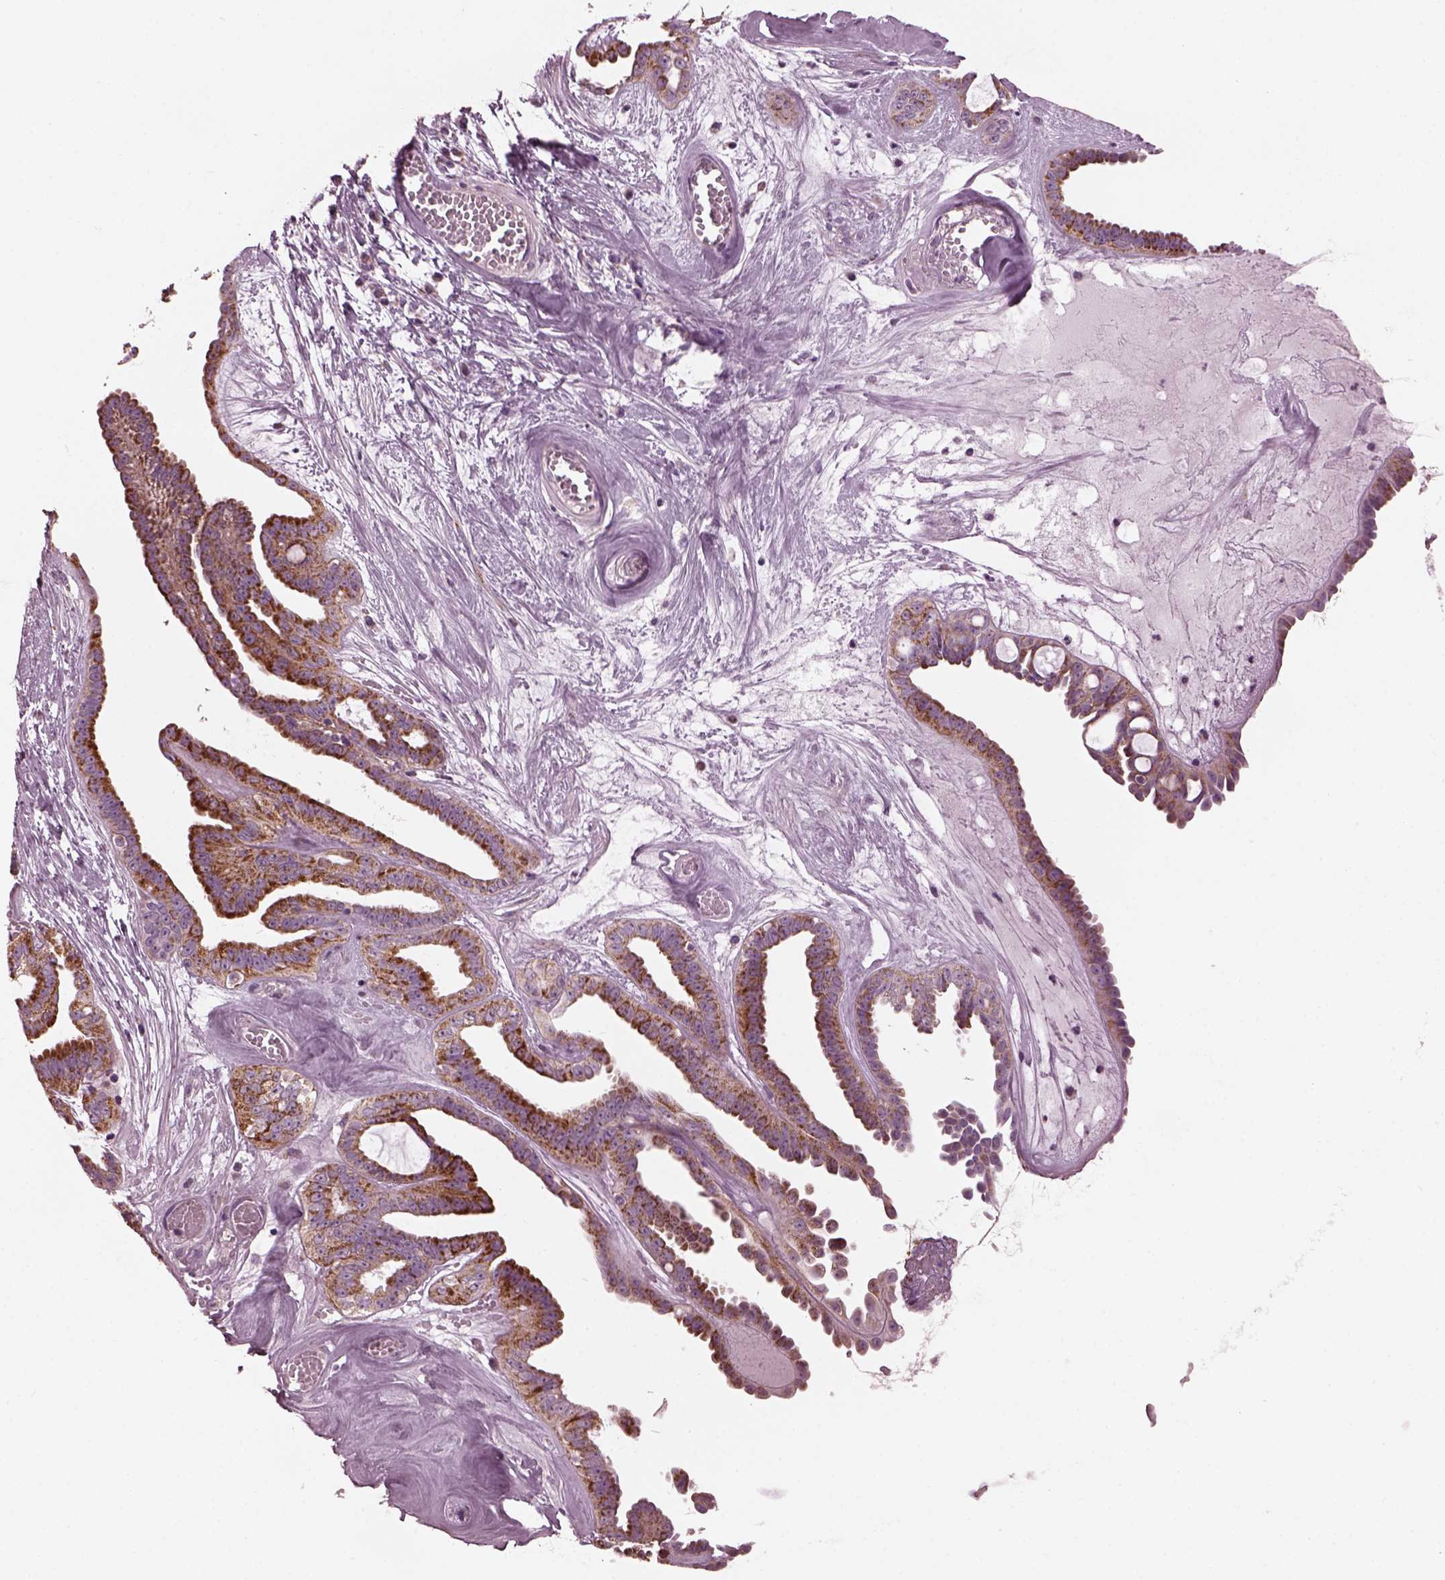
{"staining": {"intensity": "strong", "quantity": ">75%", "location": "cytoplasmic/membranous"}, "tissue": "ovarian cancer", "cell_type": "Tumor cells", "image_type": "cancer", "snomed": [{"axis": "morphology", "description": "Cystadenocarcinoma, serous, NOS"}, {"axis": "topography", "description": "Ovary"}], "caption": "Immunohistochemistry (DAB) staining of serous cystadenocarcinoma (ovarian) reveals strong cytoplasmic/membranous protein positivity in approximately >75% of tumor cells.", "gene": "RIMS2", "patient": {"sex": "female", "age": 71}}